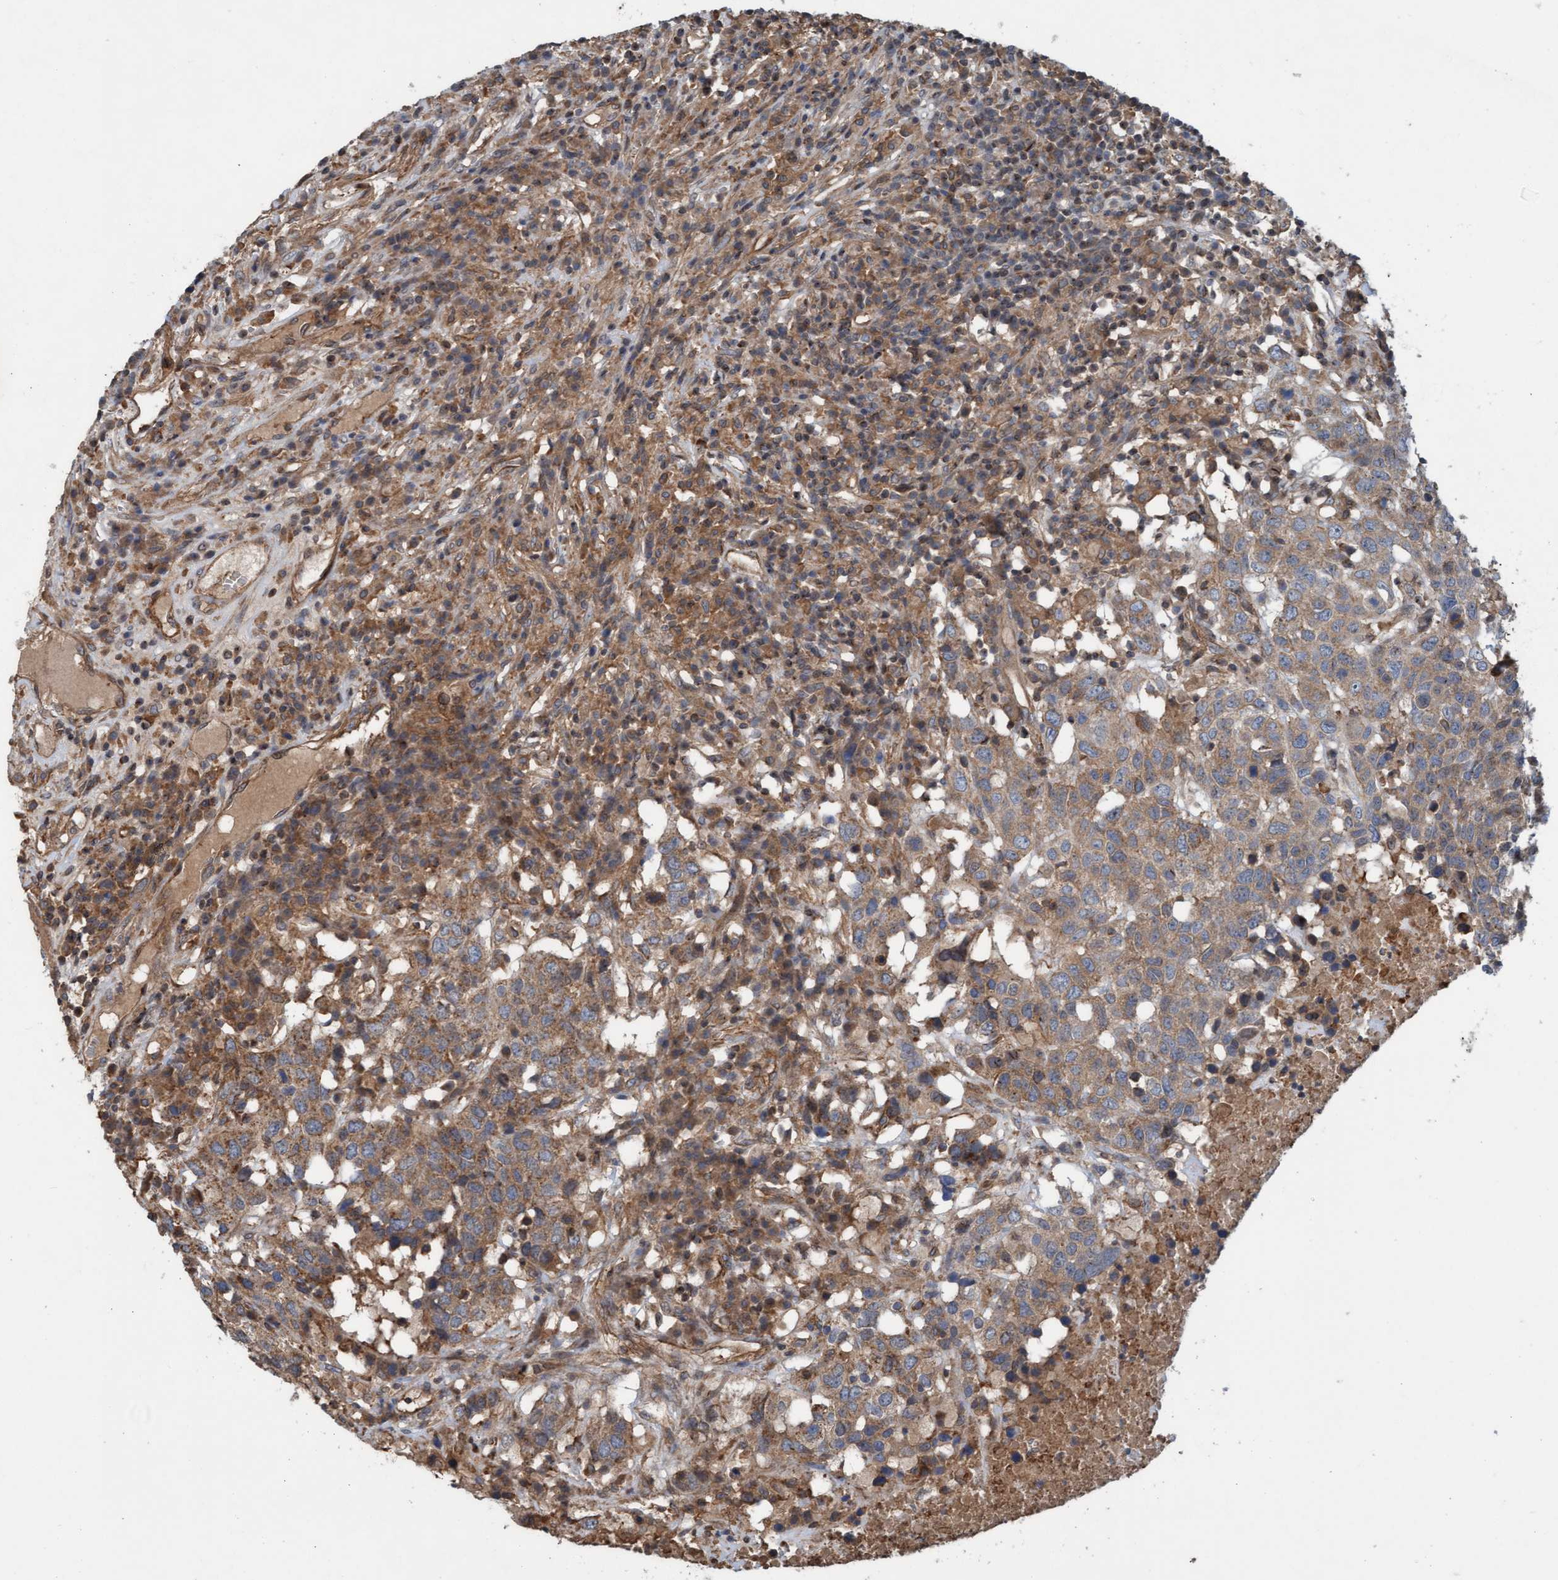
{"staining": {"intensity": "weak", "quantity": ">75%", "location": "cytoplasmic/membranous"}, "tissue": "head and neck cancer", "cell_type": "Tumor cells", "image_type": "cancer", "snomed": [{"axis": "morphology", "description": "Squamous cell carcinoma, NOS"}, {"axis": "topography", "description": "Head-Neck"}], "caption": "Head and neck cancer tissue demonstrates weak cytoplasmic/membranous staining in approximately >75% of tumor cells, visualized by immunohistochemistry. (Stains: DAB in brown, nuclei in blue, Microscopy: brightfield microscopy at high magnification).", "gene": "ERAL1", "patient": {"sex": "male", "age": 66}}